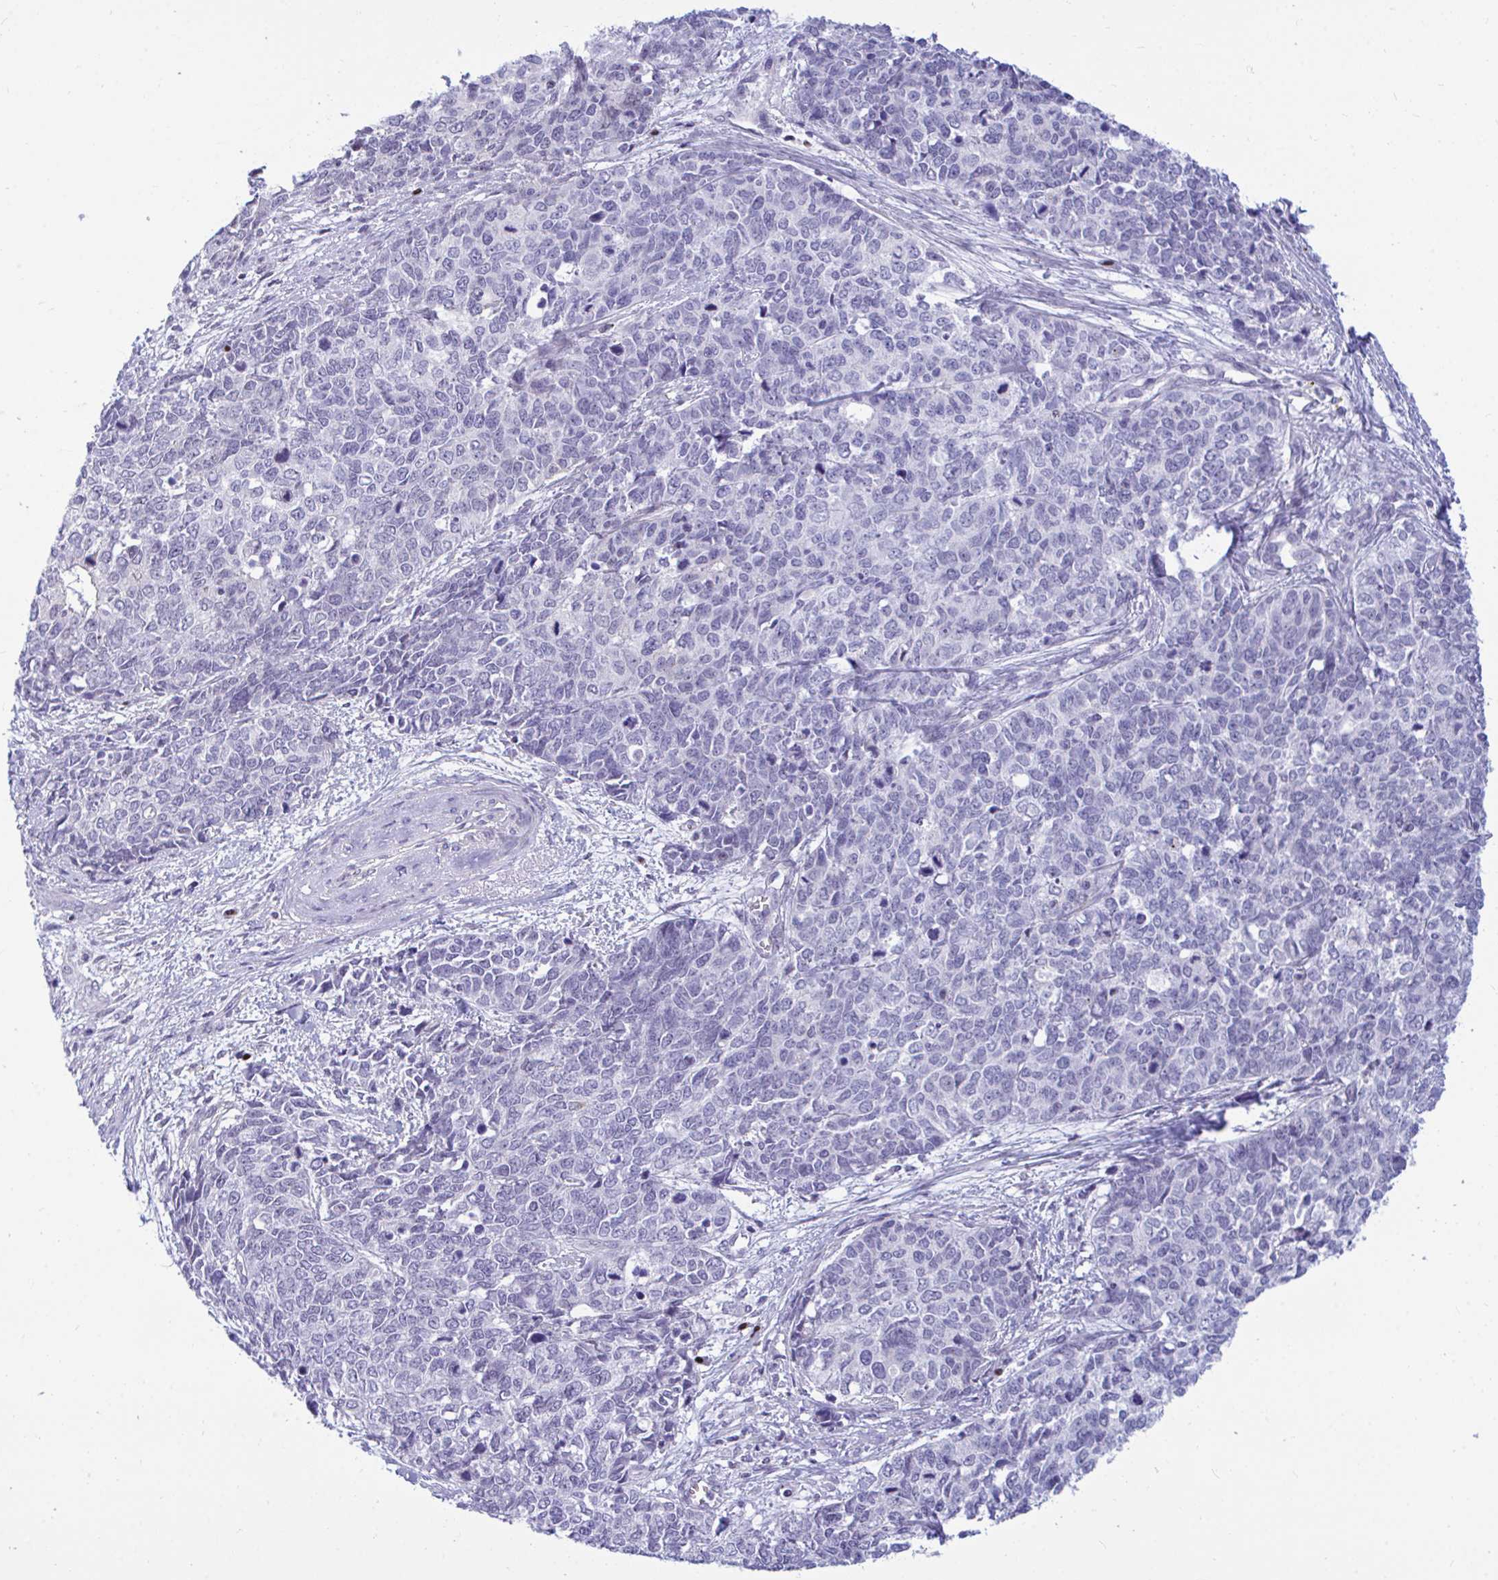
{"staining": {"intensity": "negative", "quantity": "none", "location": "none"}, "tissue": "cervical cancer", "cell_type": "Tumor cells", "image_type": "cancer", "snomed": [{"axis": "morphology", "description": "Adenocarcinoma, NOS"}, {"axis": "topography", "description": "Cervix"}], "caption": "There is no significant positivity in tumor cells of cervical adenocarcinoma.", "gene": "SLC25A51", "patient": {"sex": "female", "age": 63}}